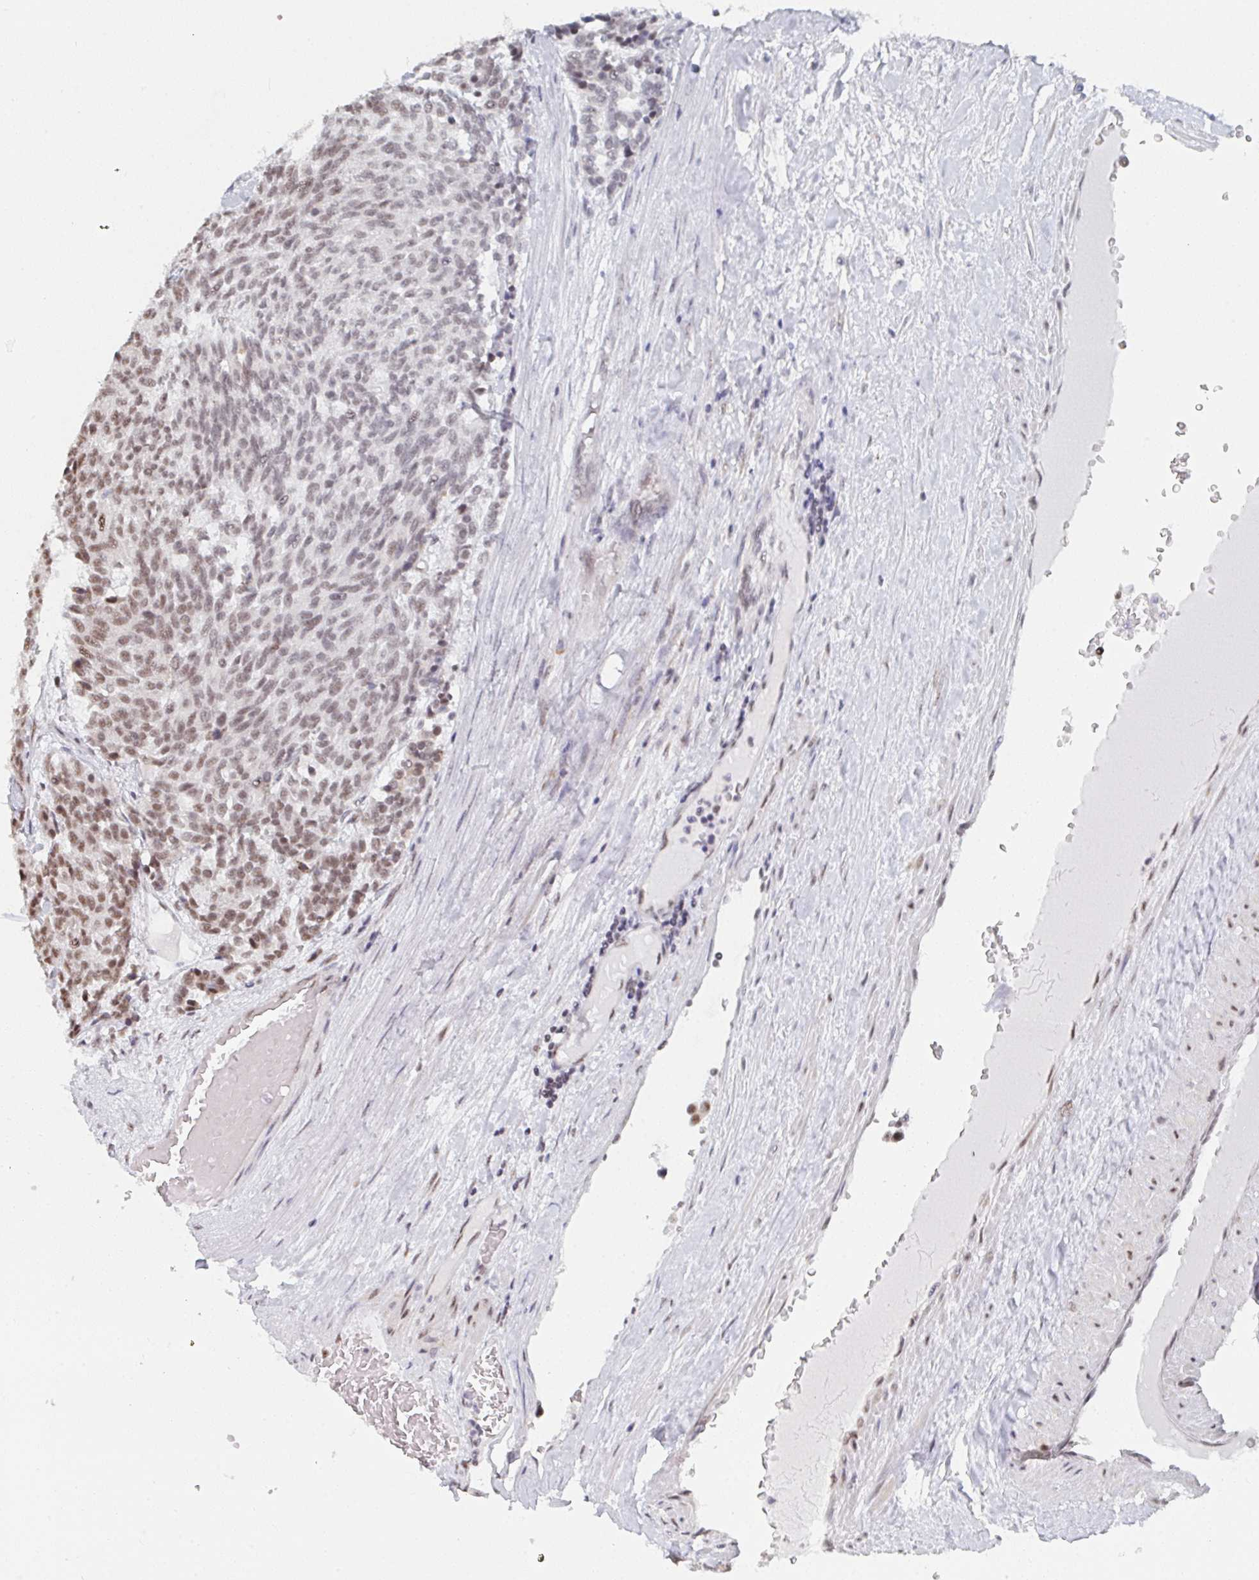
{"staining": {"intensity": "weak", "quantity": ">75%", "location": "nuclear"}, "tissue": "carcinoid", "cell_type": "Tumor cells", "image_type": "cancer", "snomed": [{"axis": "morphology", "description": "Carcinoid, malignant, NOS"}, {"axis": "topography", "description": "Pancreas"}], "caption": "High-power microscopy captured an IHC photomicrograph of malignant carcinoid, revealing weak nuclear staining in about >75% of tumor cells.", "gene": "MBNL1", "patient": {"sex": "female", "age": 54}}